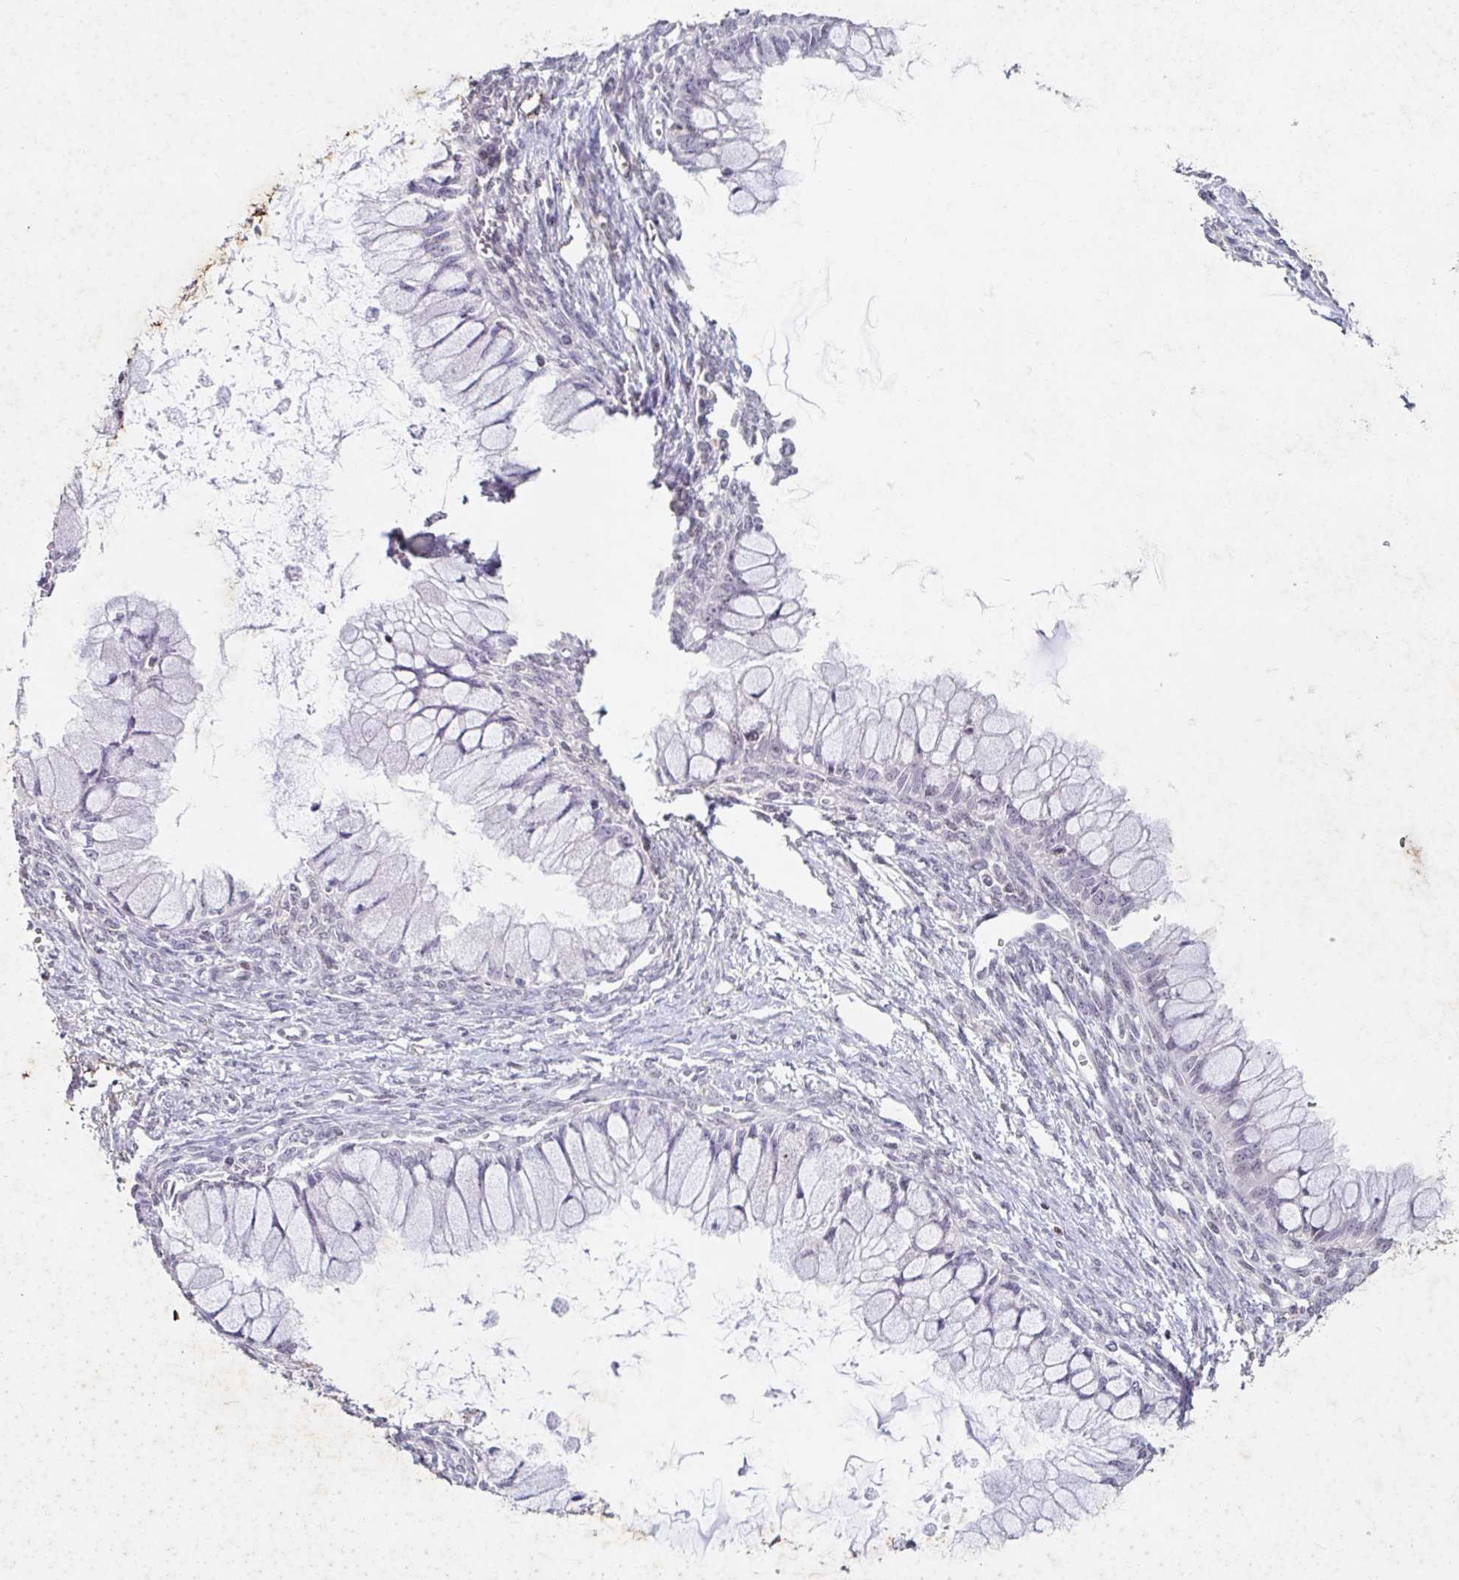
{"staining": {"intensity": "negative", "quantity": "none", "location": "none"}, "tissue": "ovarian cancer", "cell_type": "Tumor cells", "image_type": "cancer", "snomed": [{"axis": "morphology", "description": "Cystadenocarcinoma, mucinous, NOS"}, {"axis": "topography", "description": "Ovary"}], "caption": "Protein analysis of ovarian mucinous cystadenocarcinoma exhibits no significant positivity in tumor cells. The staining is performed using DAB brown chromogen with nuclei counter-stained in using hematoxylin.", "gene": "C19orf53", "patient": {"sex": "female", "age": 34}}